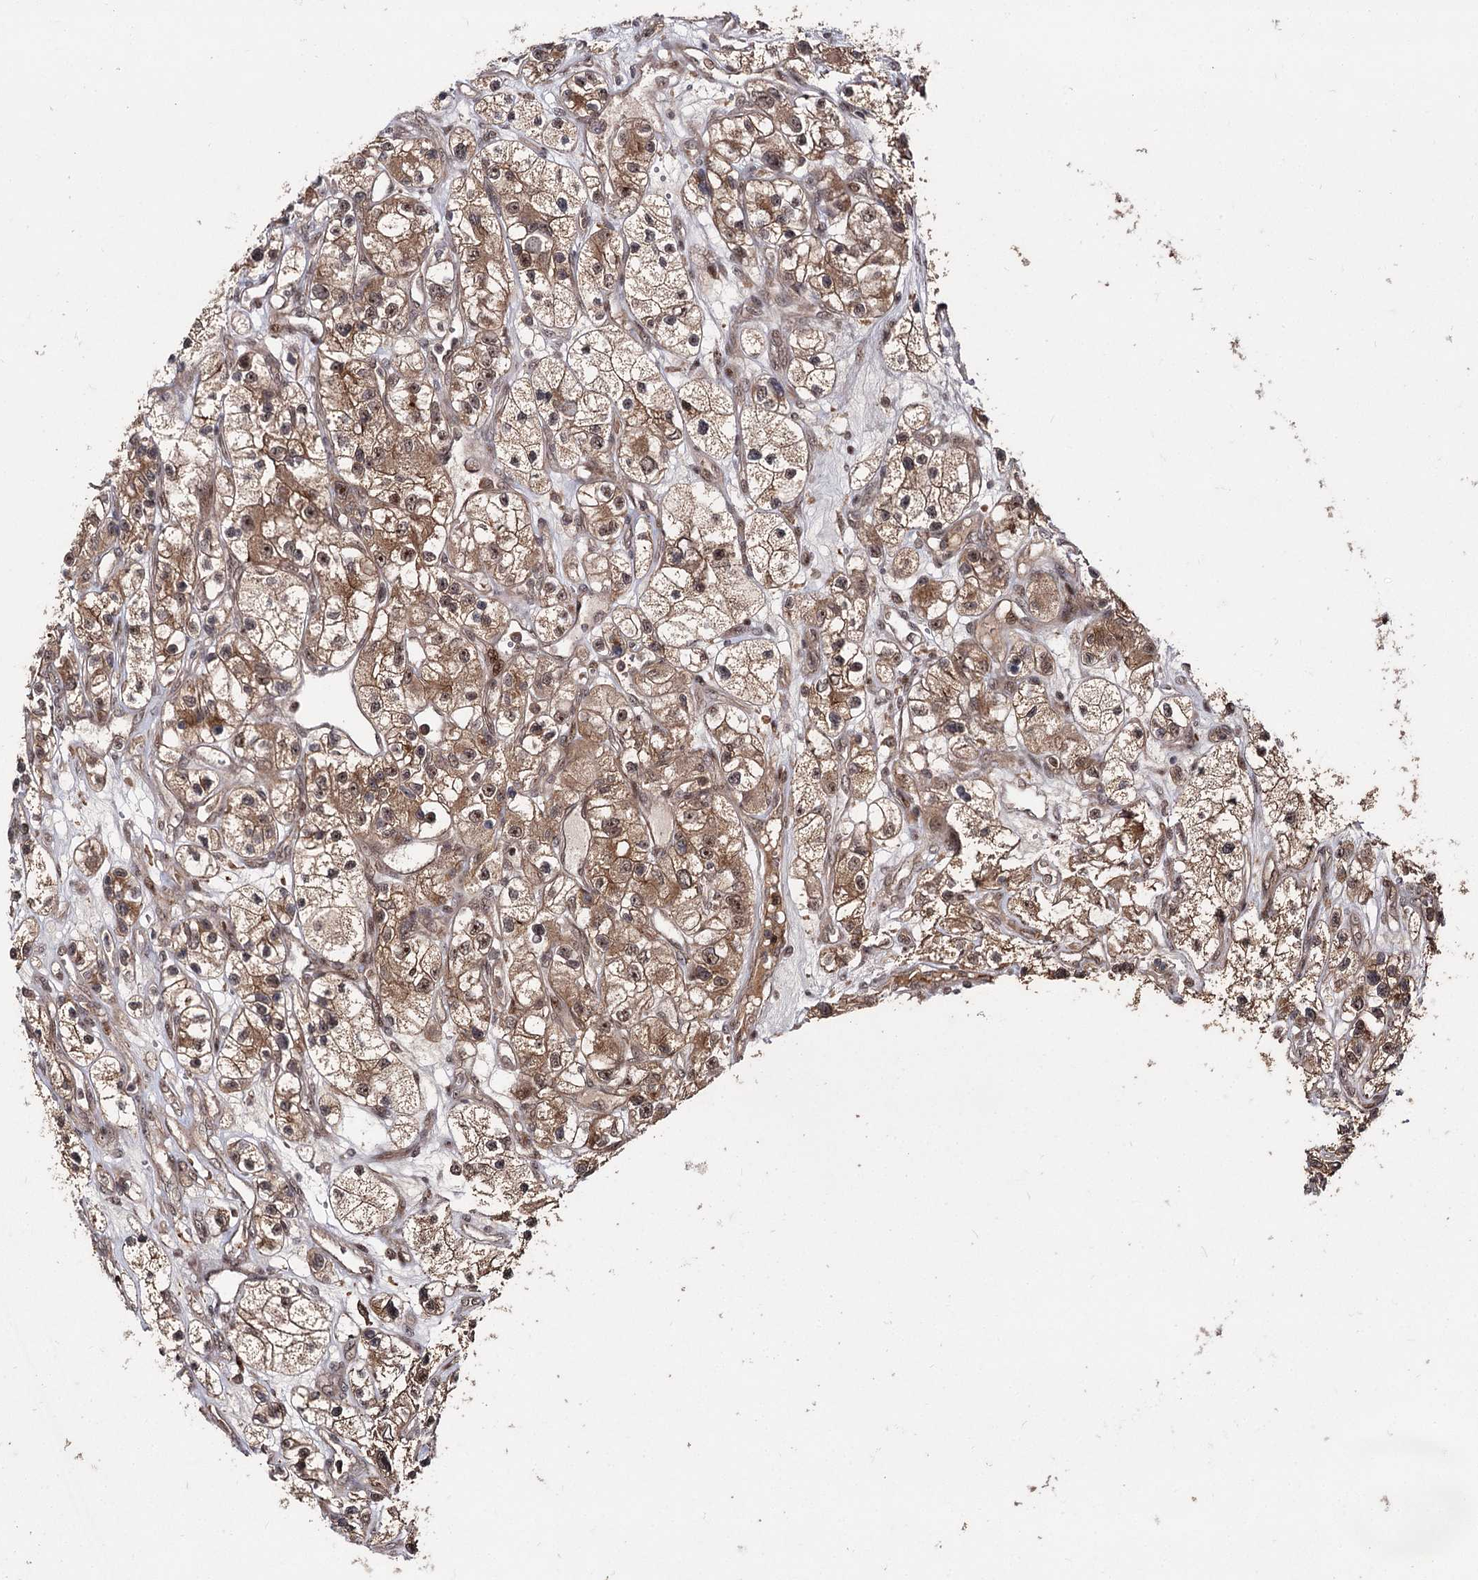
{"staining": {"intensity": "moderate", "quantity": ">75%", "location": "cytoplasmic/membranous,nuclear"}, "tissue": "renal cancer", "cell_type": "Tumor cells", "image_type": "cancer", "snomed": [{"axis": "morphology", "description": "Adenocarcinoma, NOS"}, {"axis": "topography", "description": "Kidney"}], "caption": "Immunohistochemistry (IHC) image of neoplastic tissue: human adenocarcinoma (renal) stained using immunohistochemistry reveals medium levels of moderate protein expression localized specifically in the cytoplasmic/membranous and nuclear of tumor cells, appearing as a cytoplasmic/membranous and nuclear brown color.", "gene": "MKNK2", "patient": {"sex": "female", "age": 57}}